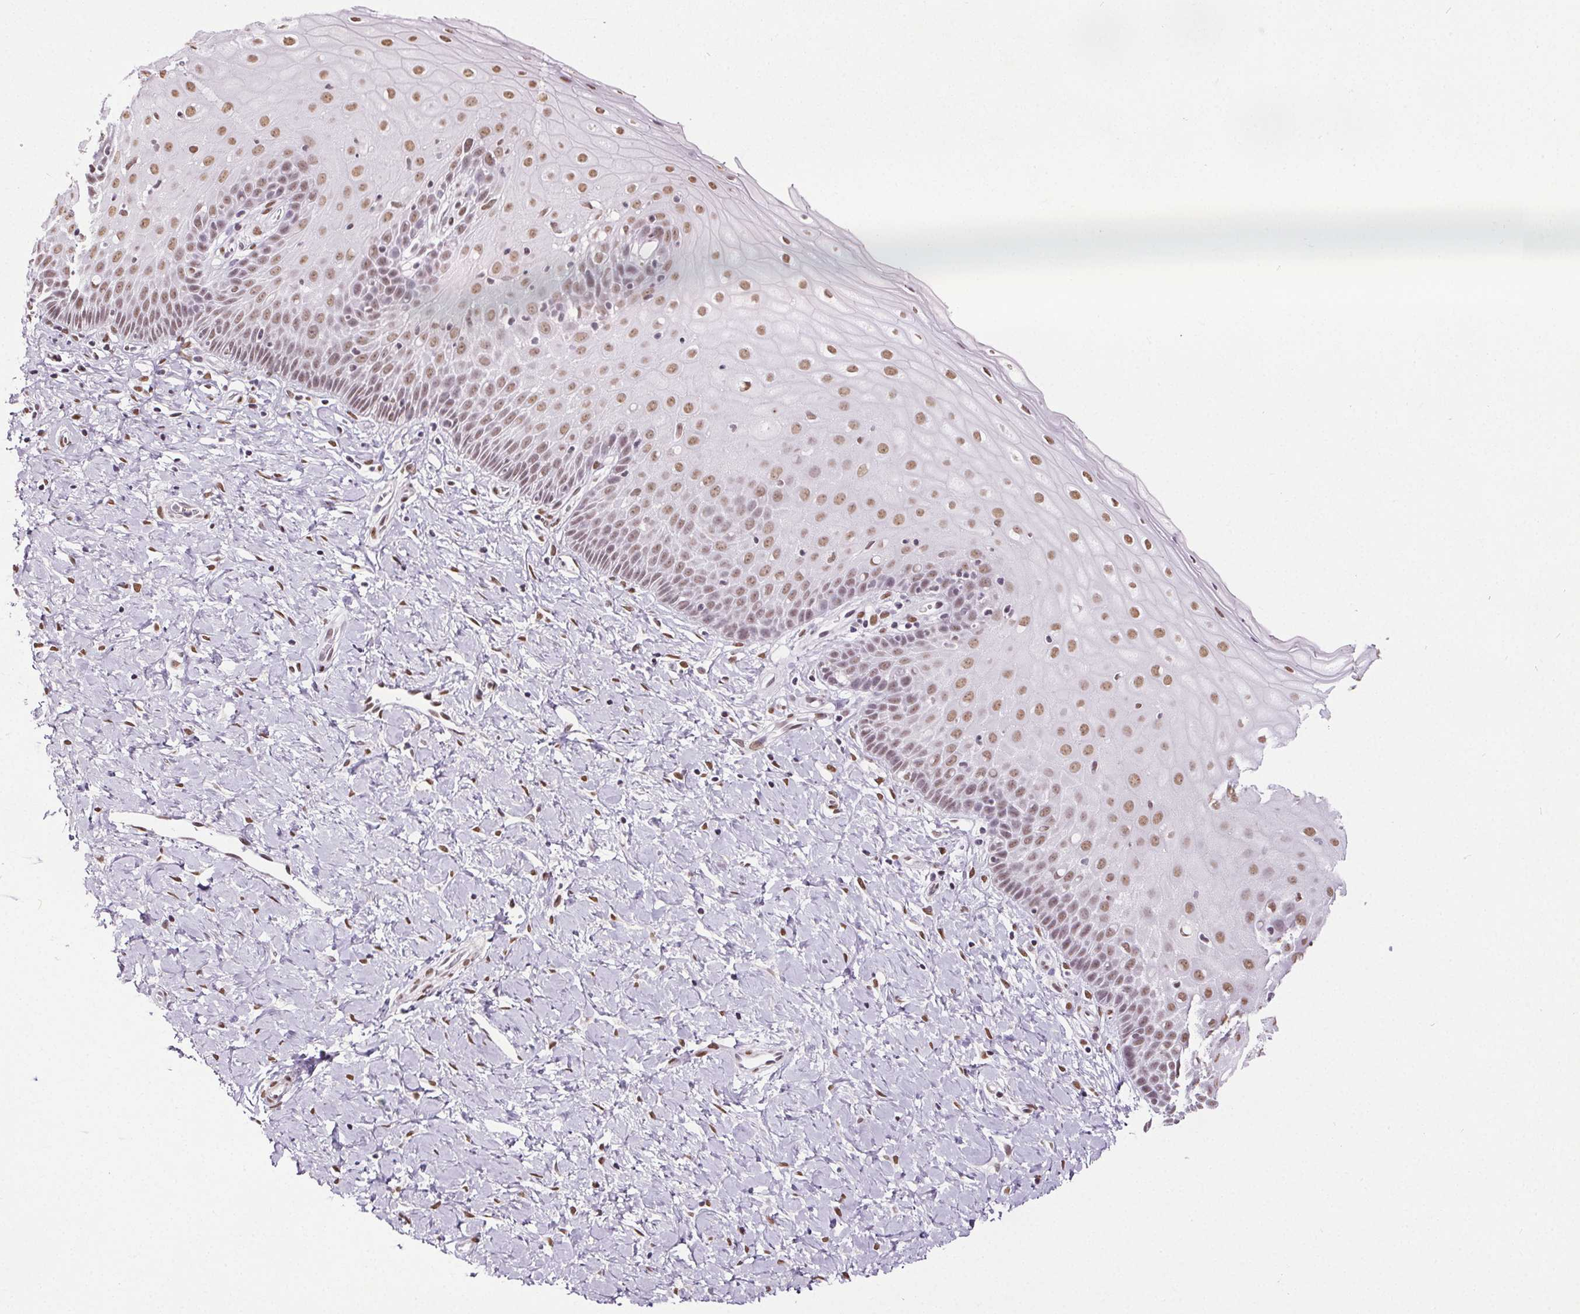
{"staining": {"intensity": "moderate", "quantity": "<25%", "location": "nuclear"}, "tissue": "cervix", "cell_type": "Glandular cells", "image_type": "normal", "snomed": [{"axis": "morphology", "description": "Normal tissue, NOS"}, {"axis": "topography", "description": "Cervix"}], "caption": "The photomicrograph reveals immunohistochemical staining of benign cervix. There is moderate nuclear positivity is appreciated in about <25% of glandular cells.", "gene": "GP6", "patient": {"sex": "female", "age": 37}}